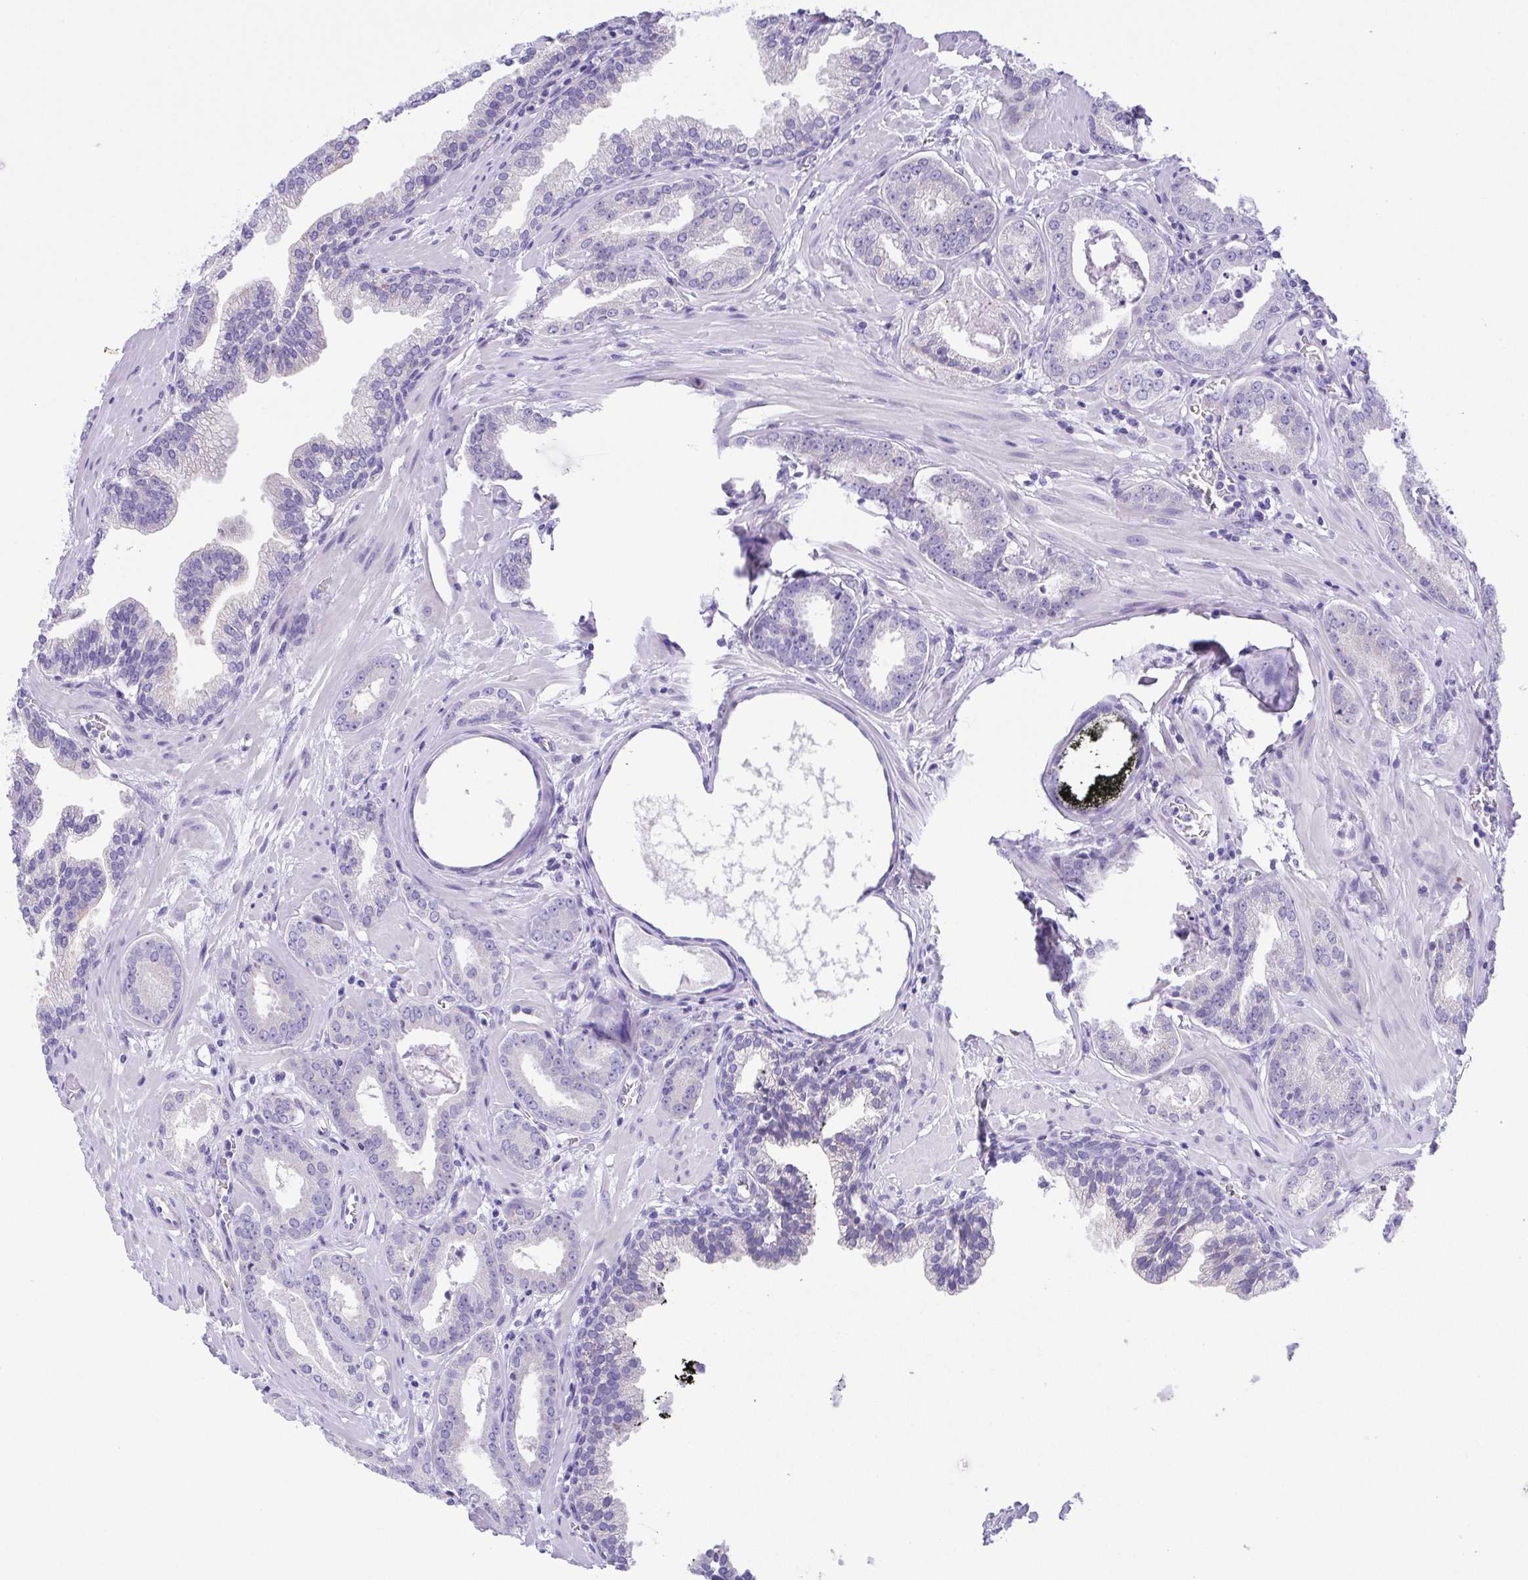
{"staining": {"intensity": "negative", "quantity": "none", "location": "none"}, "tissue": "prostate cancer", "cell_type": "Tumor cells", "image_type": "cancer", "snomed": [{"axis": "morphology", "description": "Adenocarcinoma, Low grade"}, {"axis": "topography", "description": "Prostate"}], "caption": "Immunohistochemical staining of prostate cancer shows no significant positivity in tumor cells. The staining is performed using DAB (3,3'-diaminobenzidine) brown chromogen with nuclei counter-stained in using hematoxylin.", "gene": "LUZP4", "patient": {"sex": "male", "age": 64}}